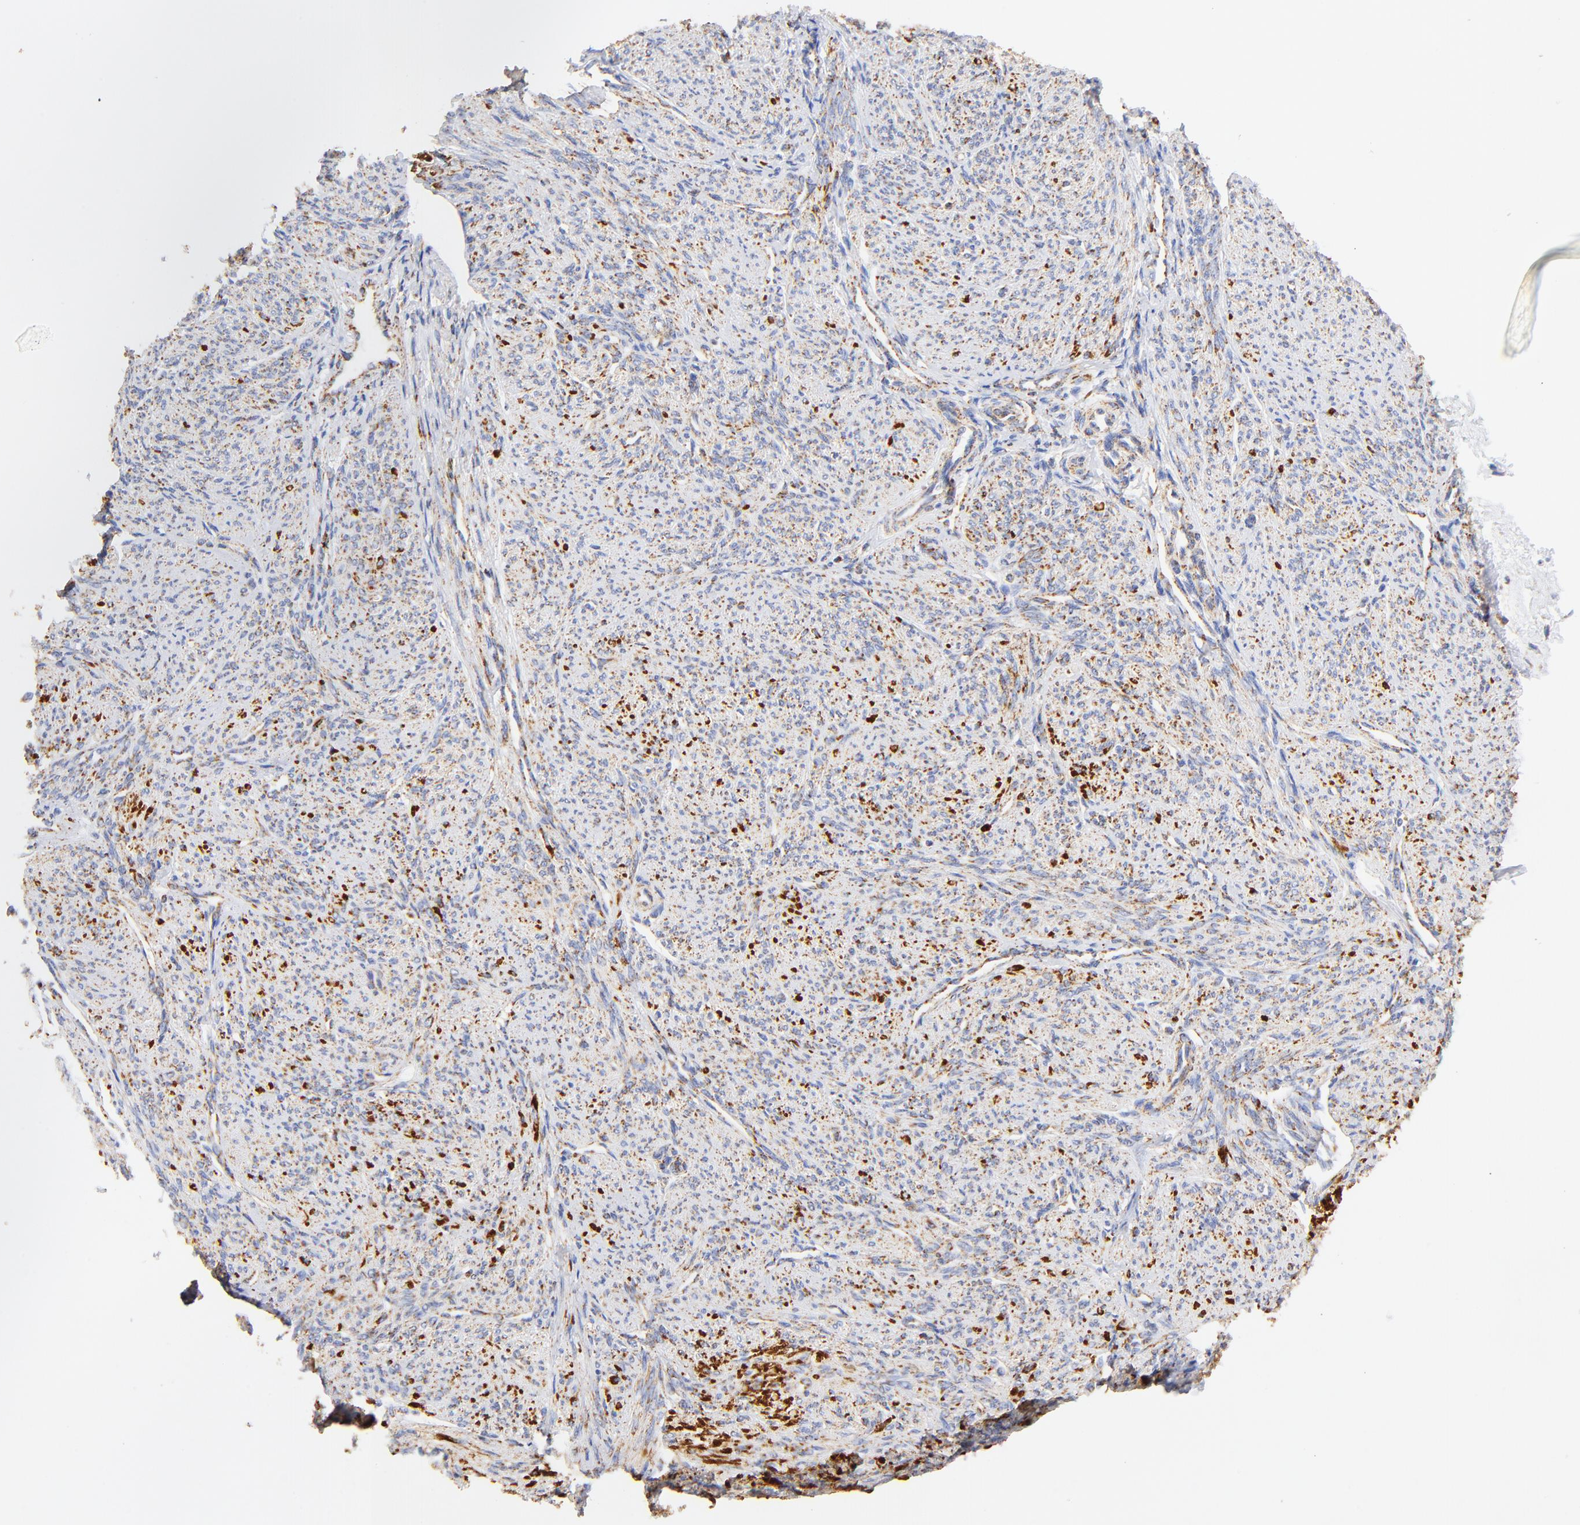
{"staining": {"intensity": "strong", "quantity": "25%-75%", "location": "cytoplasmic/membranous"}, "tissue": "smooth muscle", "cell_type": "Smooth muscle cells", "image_type": "normal", "snomed": [{"axis": "morphology", "description": "Normal tissue, NOS"}, {"axis": "topography", "description": "Smooth muscle"}], "caption": "IHC of unremarkable smooth muscle shows high levels of strong cytoplasmic/membranous positivity in about 25%-75% of smooth muscle cells. The staining is performed using DAB (3,3'-diaminobenzidine) brown chromogen to label protein expression. The nuclei are counter-stained blue using hematoxylin.", "gene": "ATP5F1D", "patient": {"sex": "female", "age": 65}}